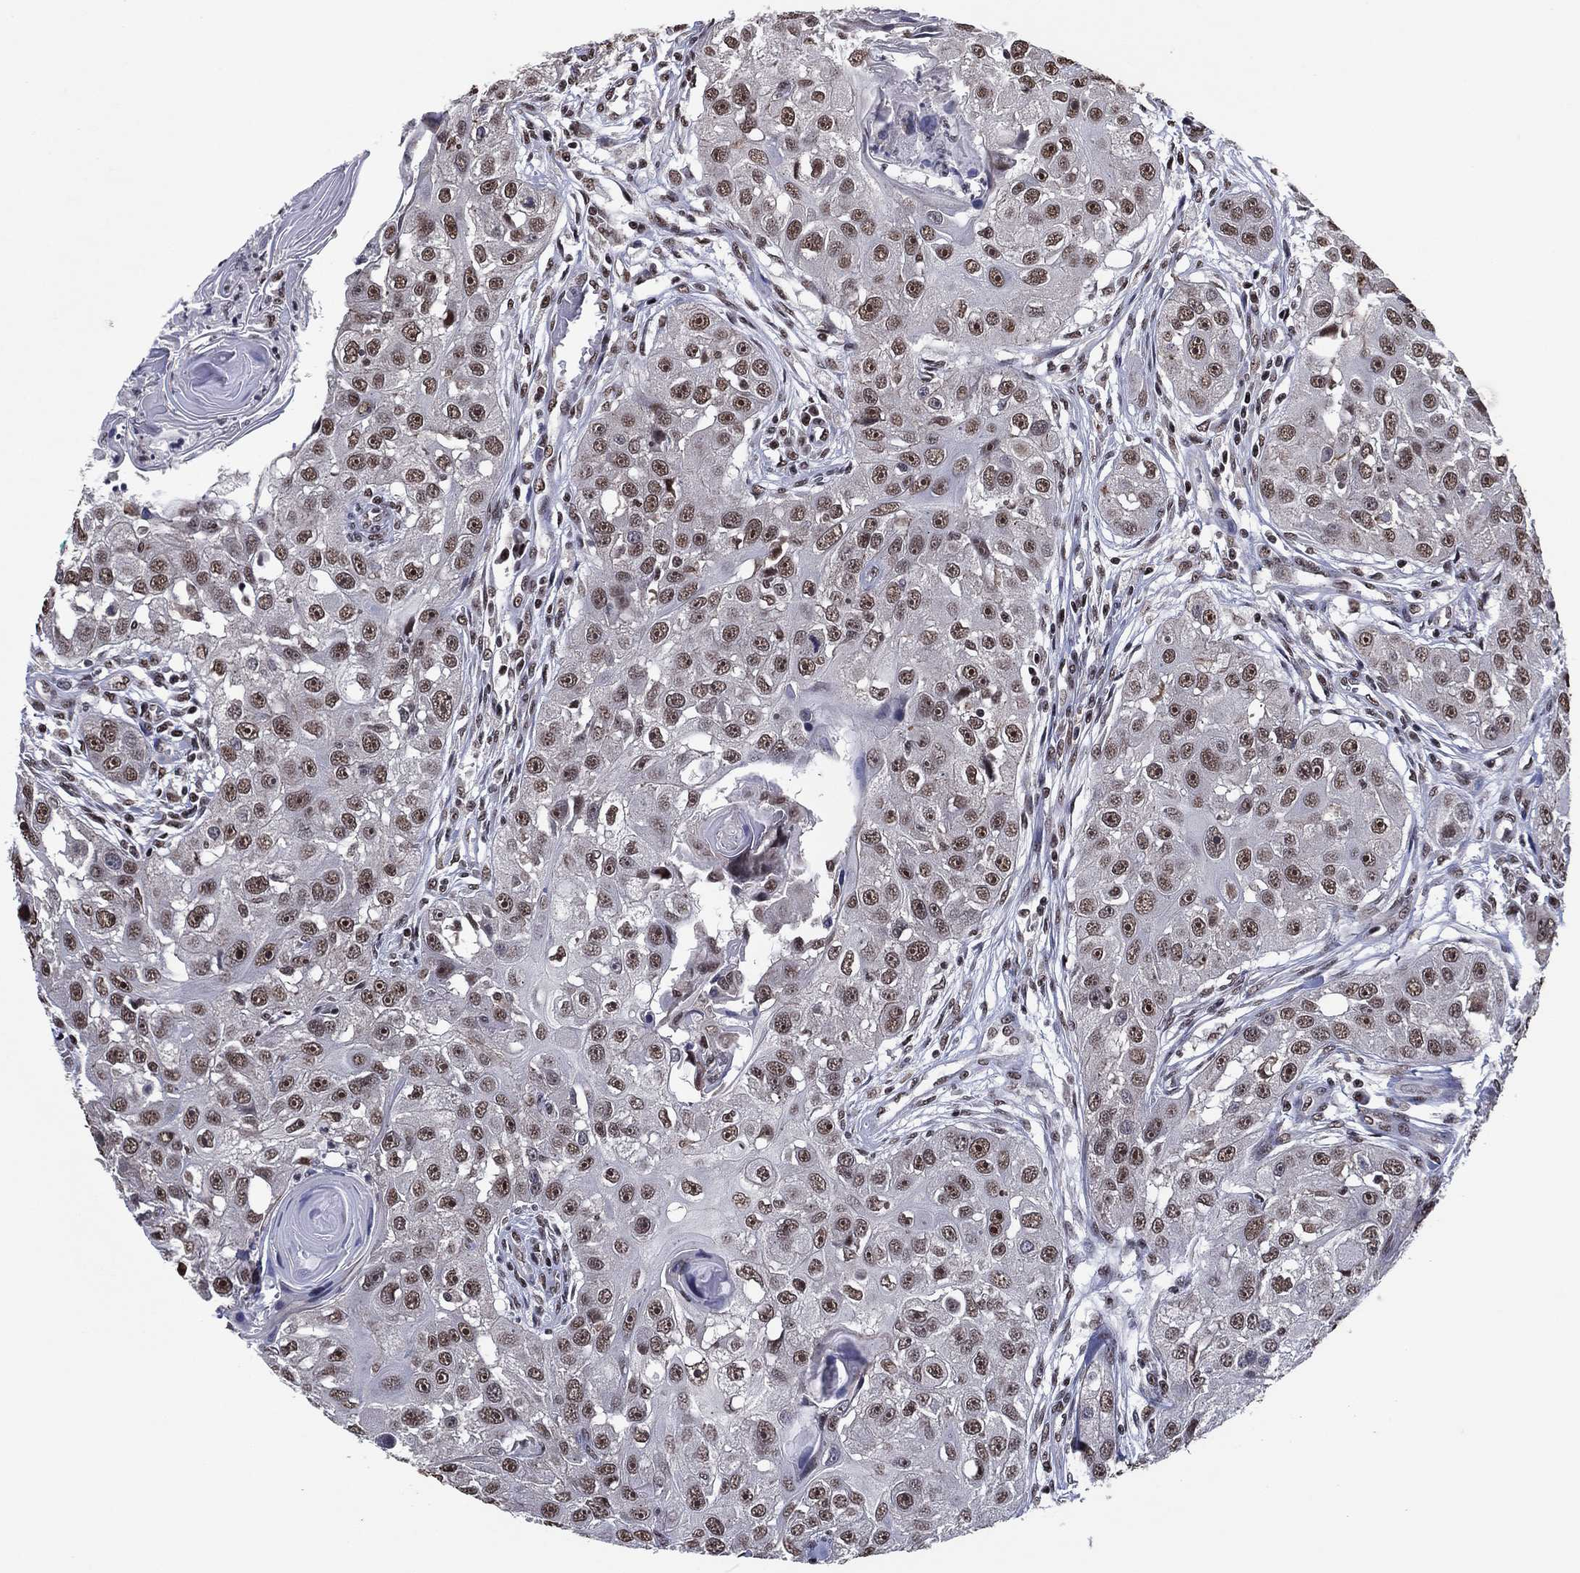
{"staining": {"intensity": "moderate", "quantity": ">75%", "location": "nuclear"}, "tissue": "head and neck cancer", "cell_type": "Tumor cells", "image_type": "cancer", "snomed": [{"axis": "morphology", "description": "Squamous cell carcinoma, NOS"}, {"axis": "topography", "description": "Head-Neck"}], "caption": "Protein expression analysis of human squamous cell carcinoma (head and neck) reveals moderate nuclear positivity in about >75% of tumor cells. (DAB IHC with brightfield microscopy, high magnification).", "gene": "ZBTB42", "patient": {"sex": "male", "age": 51}}